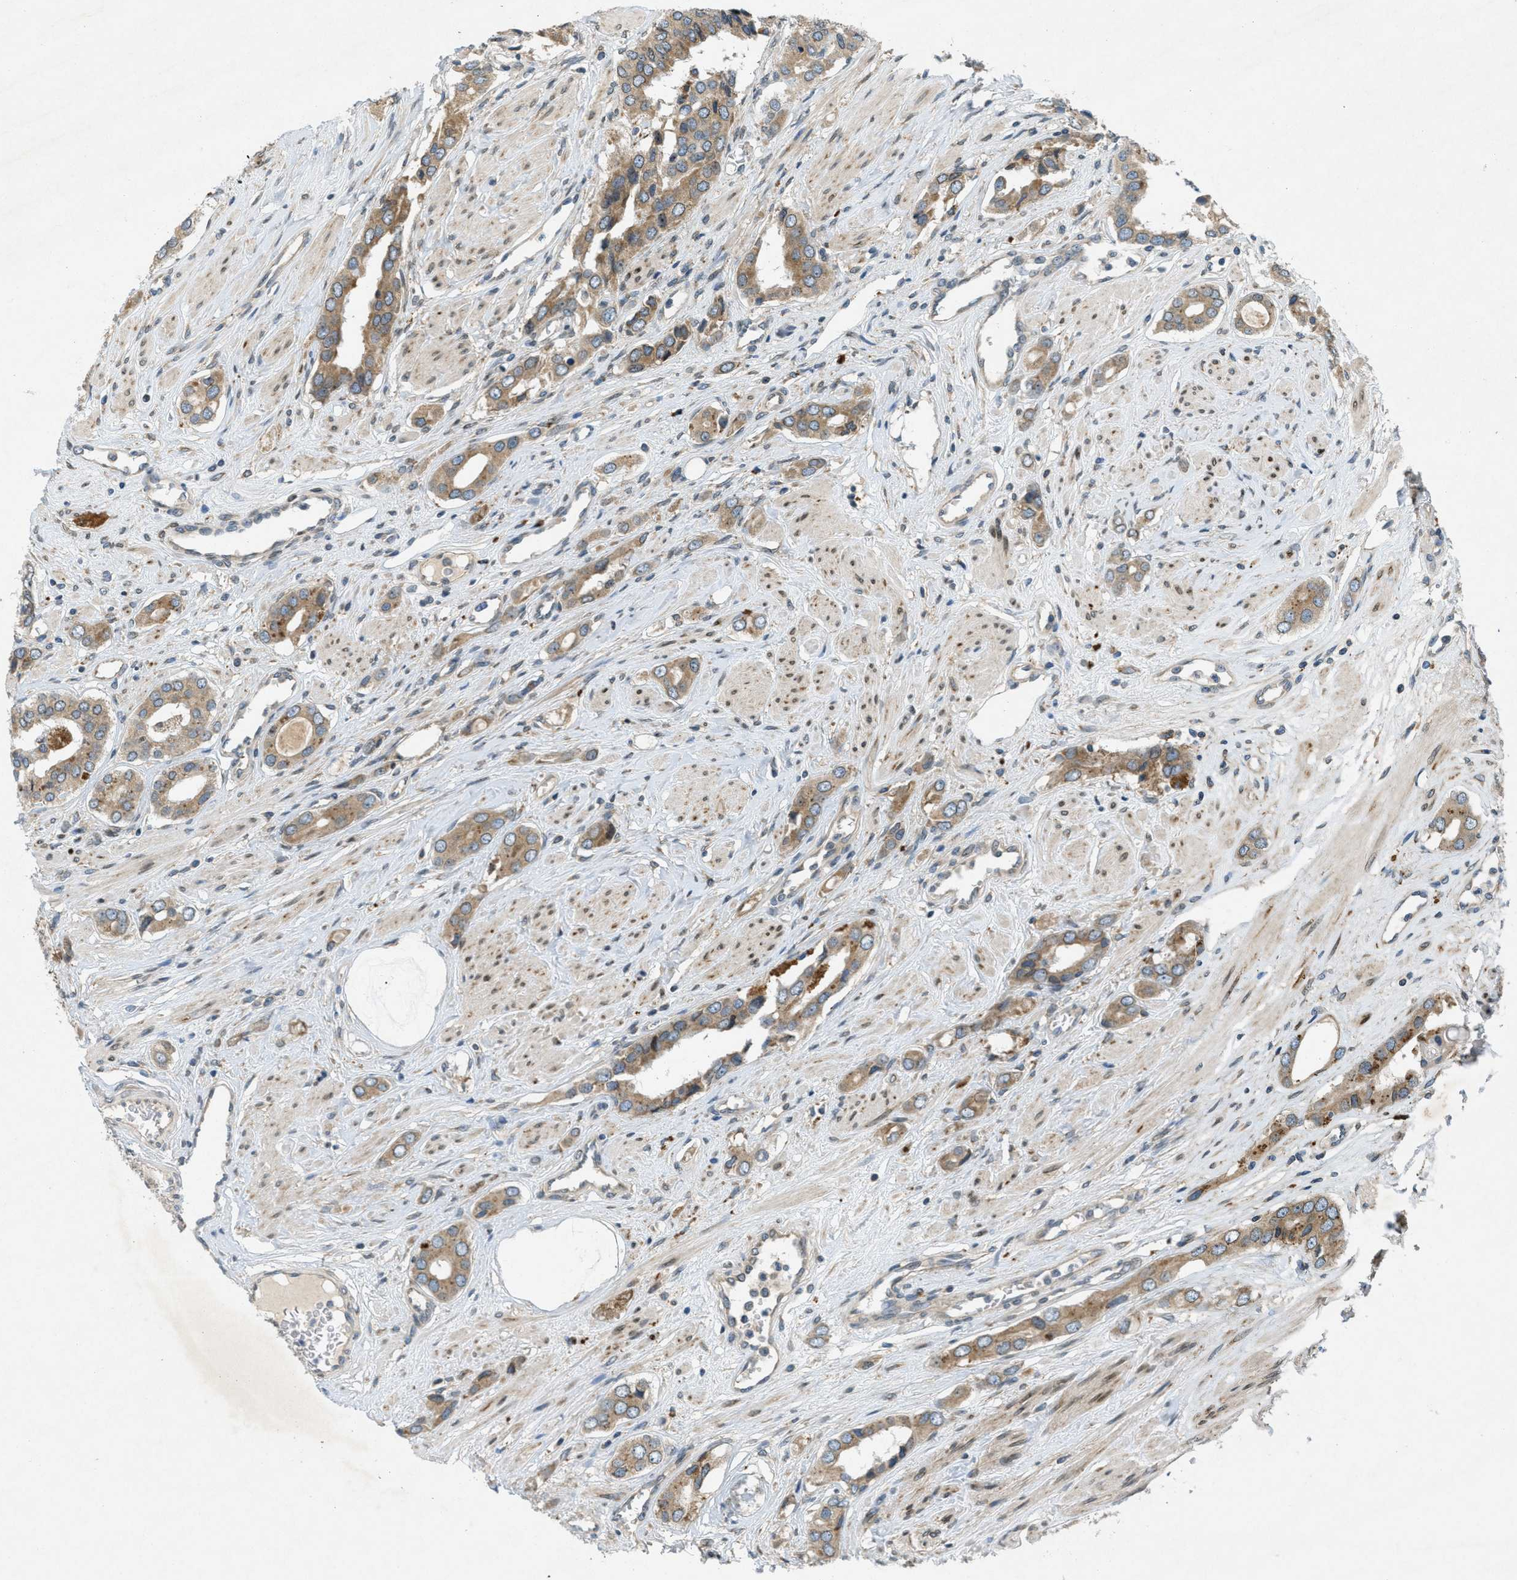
{"staining": {"intensity": "moderate", "quantity": ">75%", "location": "cytoplasmic/membranous"}, "tissue": "prostate cancer", "cell_type": "Tumor cells", "image_type": "cancer", "snomed": [{"axis": "morphology", "description": "Adenocarcinoma, High grade"}, {"axis": "topography", "description": "Prostate"}], "caption": "Prostate cancer stained with DAB (3,3'-diaminobenzidine) immunohistochemistry displays medium levels of moderate cytoplasmic/membranous staining in approximately >75% of tumor cells.", "gene": "SIGMAR1", "patient": {"sex": "male", "age": 52}}